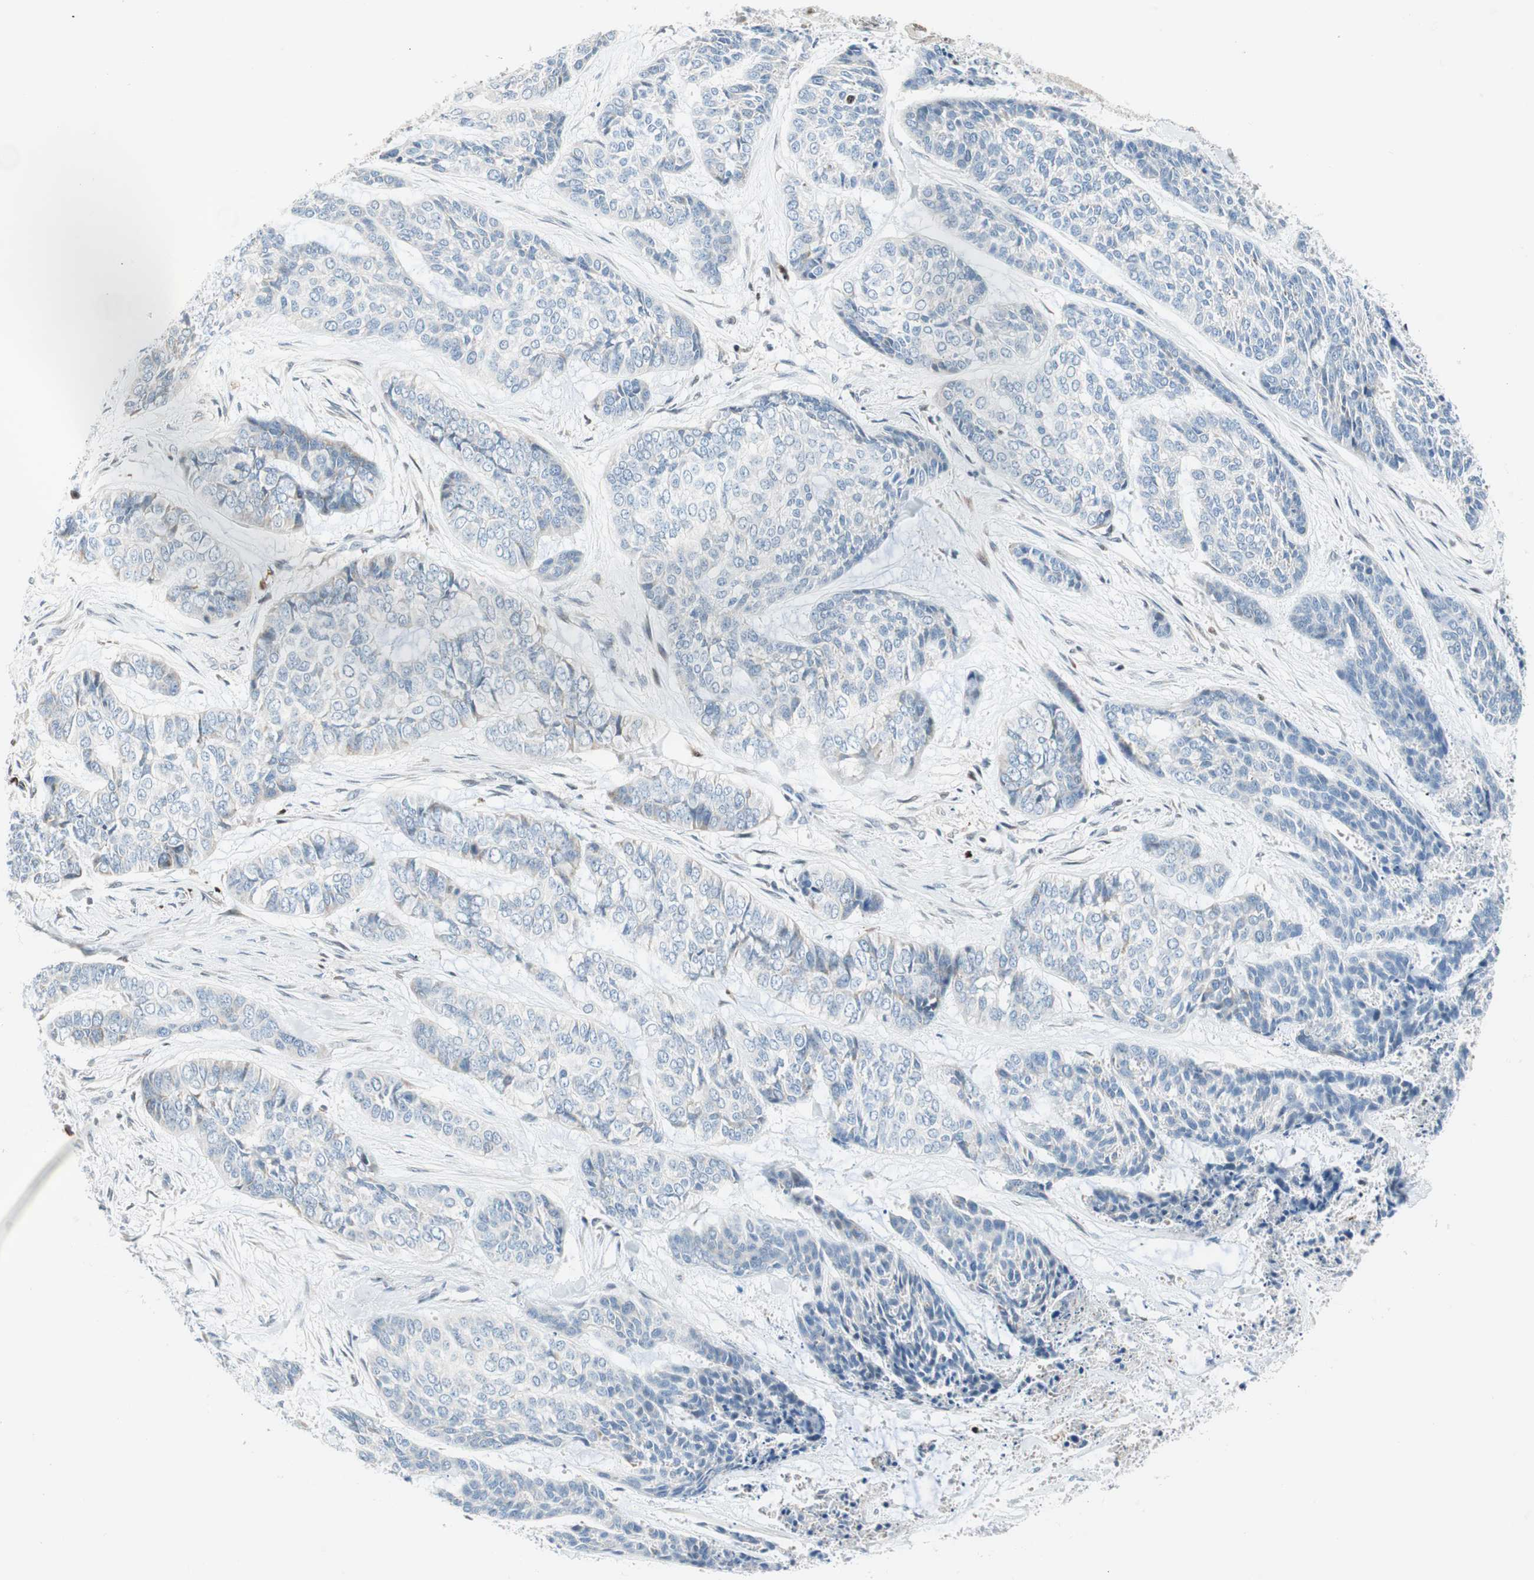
{"staining": {"intensity": "negative", "quantity": "none", "location": "none"}, "tissue": "skin cancer", "cell_type": "Tumor cells", "image_type": "cancer", "snomed": [{"axis": "morphology", "description": "Basal cell carcinoma"}, {"axis": "topography", "description": "Skin"}], "caption": "A histopathology image of human skin basal cell carcinoma is negative for staining in tumor cells.", "gene": "RGS10", "patient": {"sex": "female", "age": 64}}